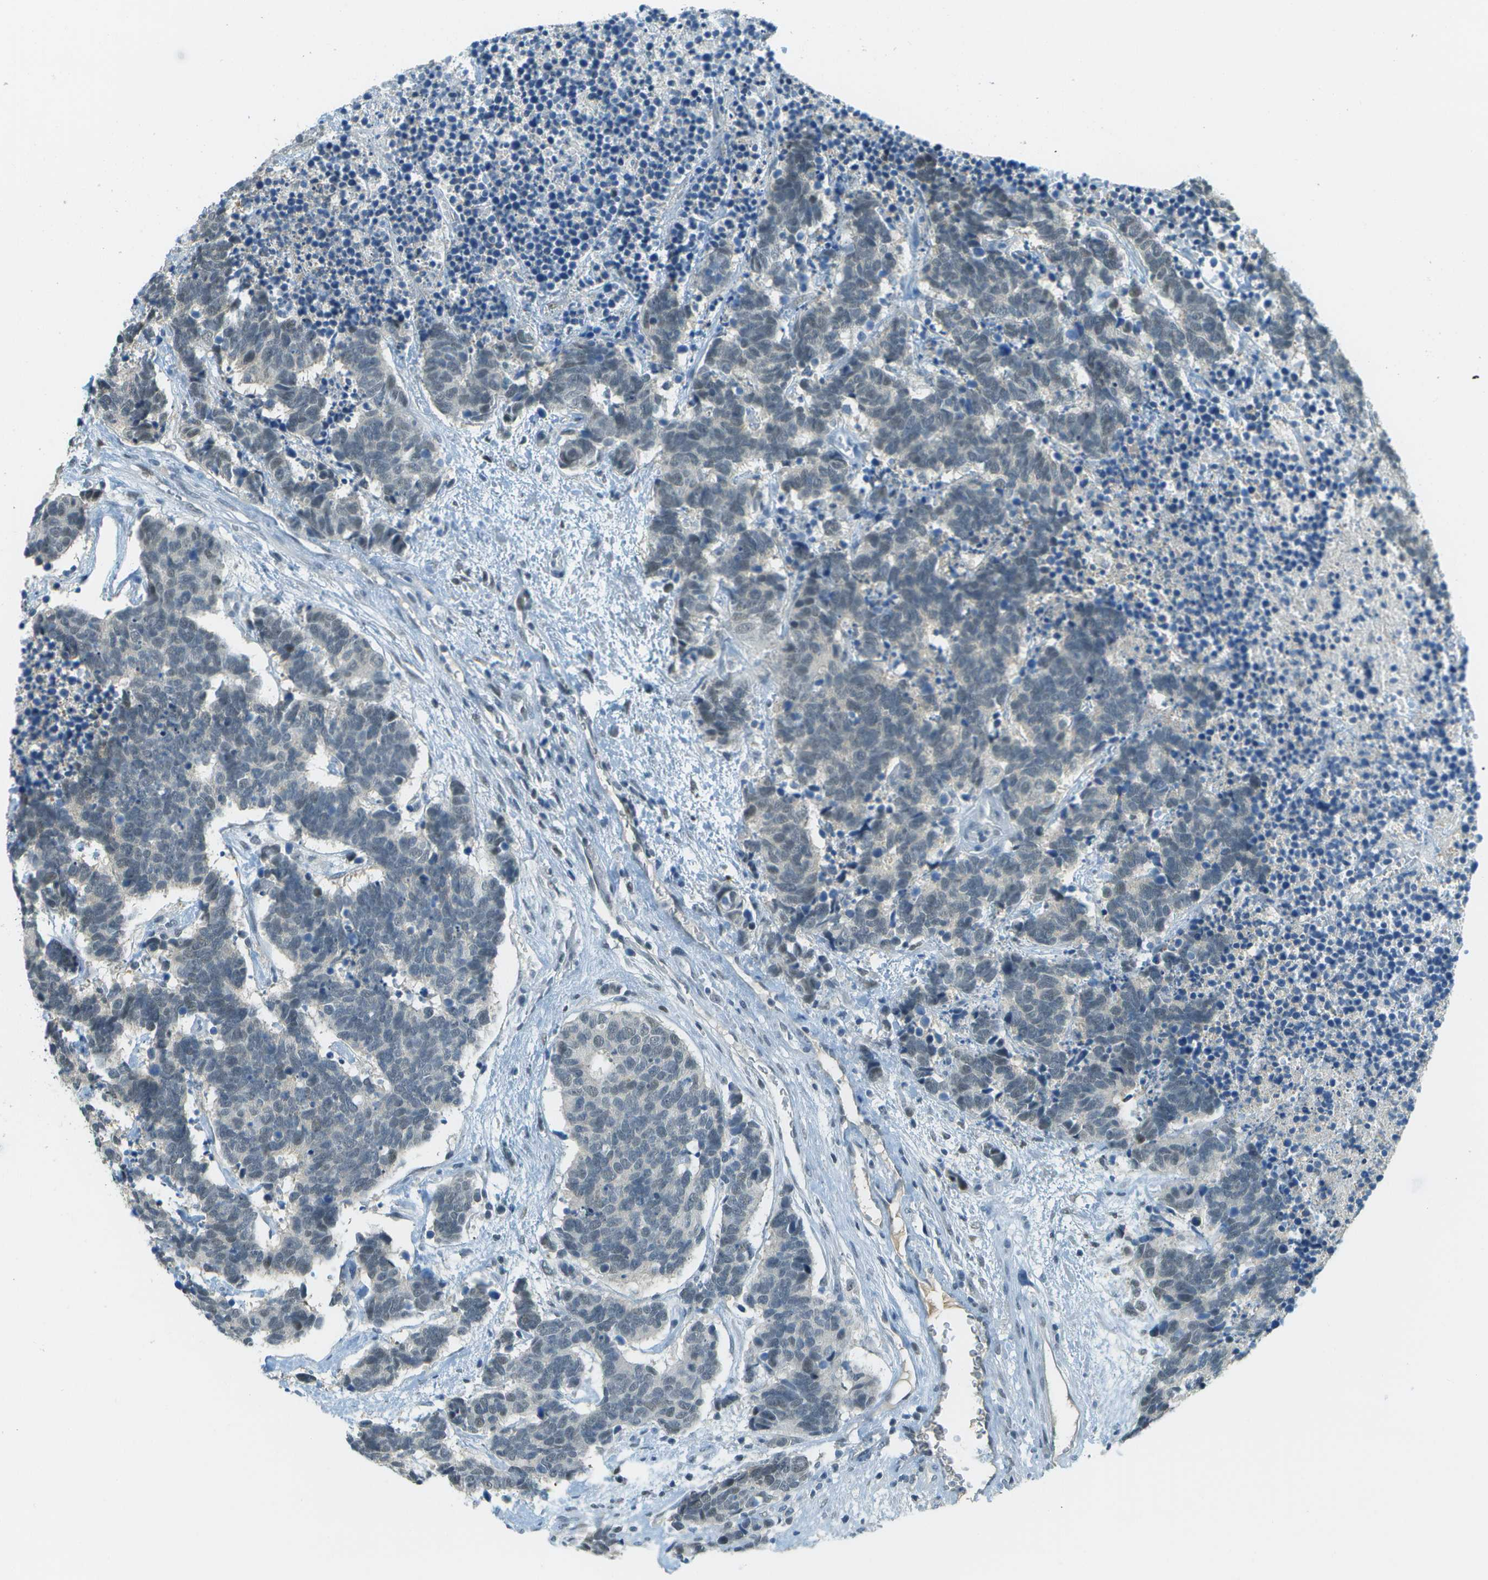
{"staining": {"intensity": "negative", "quantity": "none", "location": "none"}, "tissue": "carcinoid", "cell_type": "Tumor cells", "image_type": "cancer", "snomed": [{"axis": "morphology", "description": "Carcinoma, NOS"}, {"axis": "morphology", "description": "Carcinoid, malignant, NOS"}, {"axis": "topography", "description": "Urinary bladder"}], "caption": "Immunohistochemistry (IHC) image of human carcinoid stained for a protein (brown), which demonstrates no staining in tumor cells. The staining is performed using DAB (3,3'-diaminobenzidine) brown chromogen with nuclei counter-stained in using hematoxylin.", "gene": "NEK11", "patient": {"sex": "male", "age": 57}}